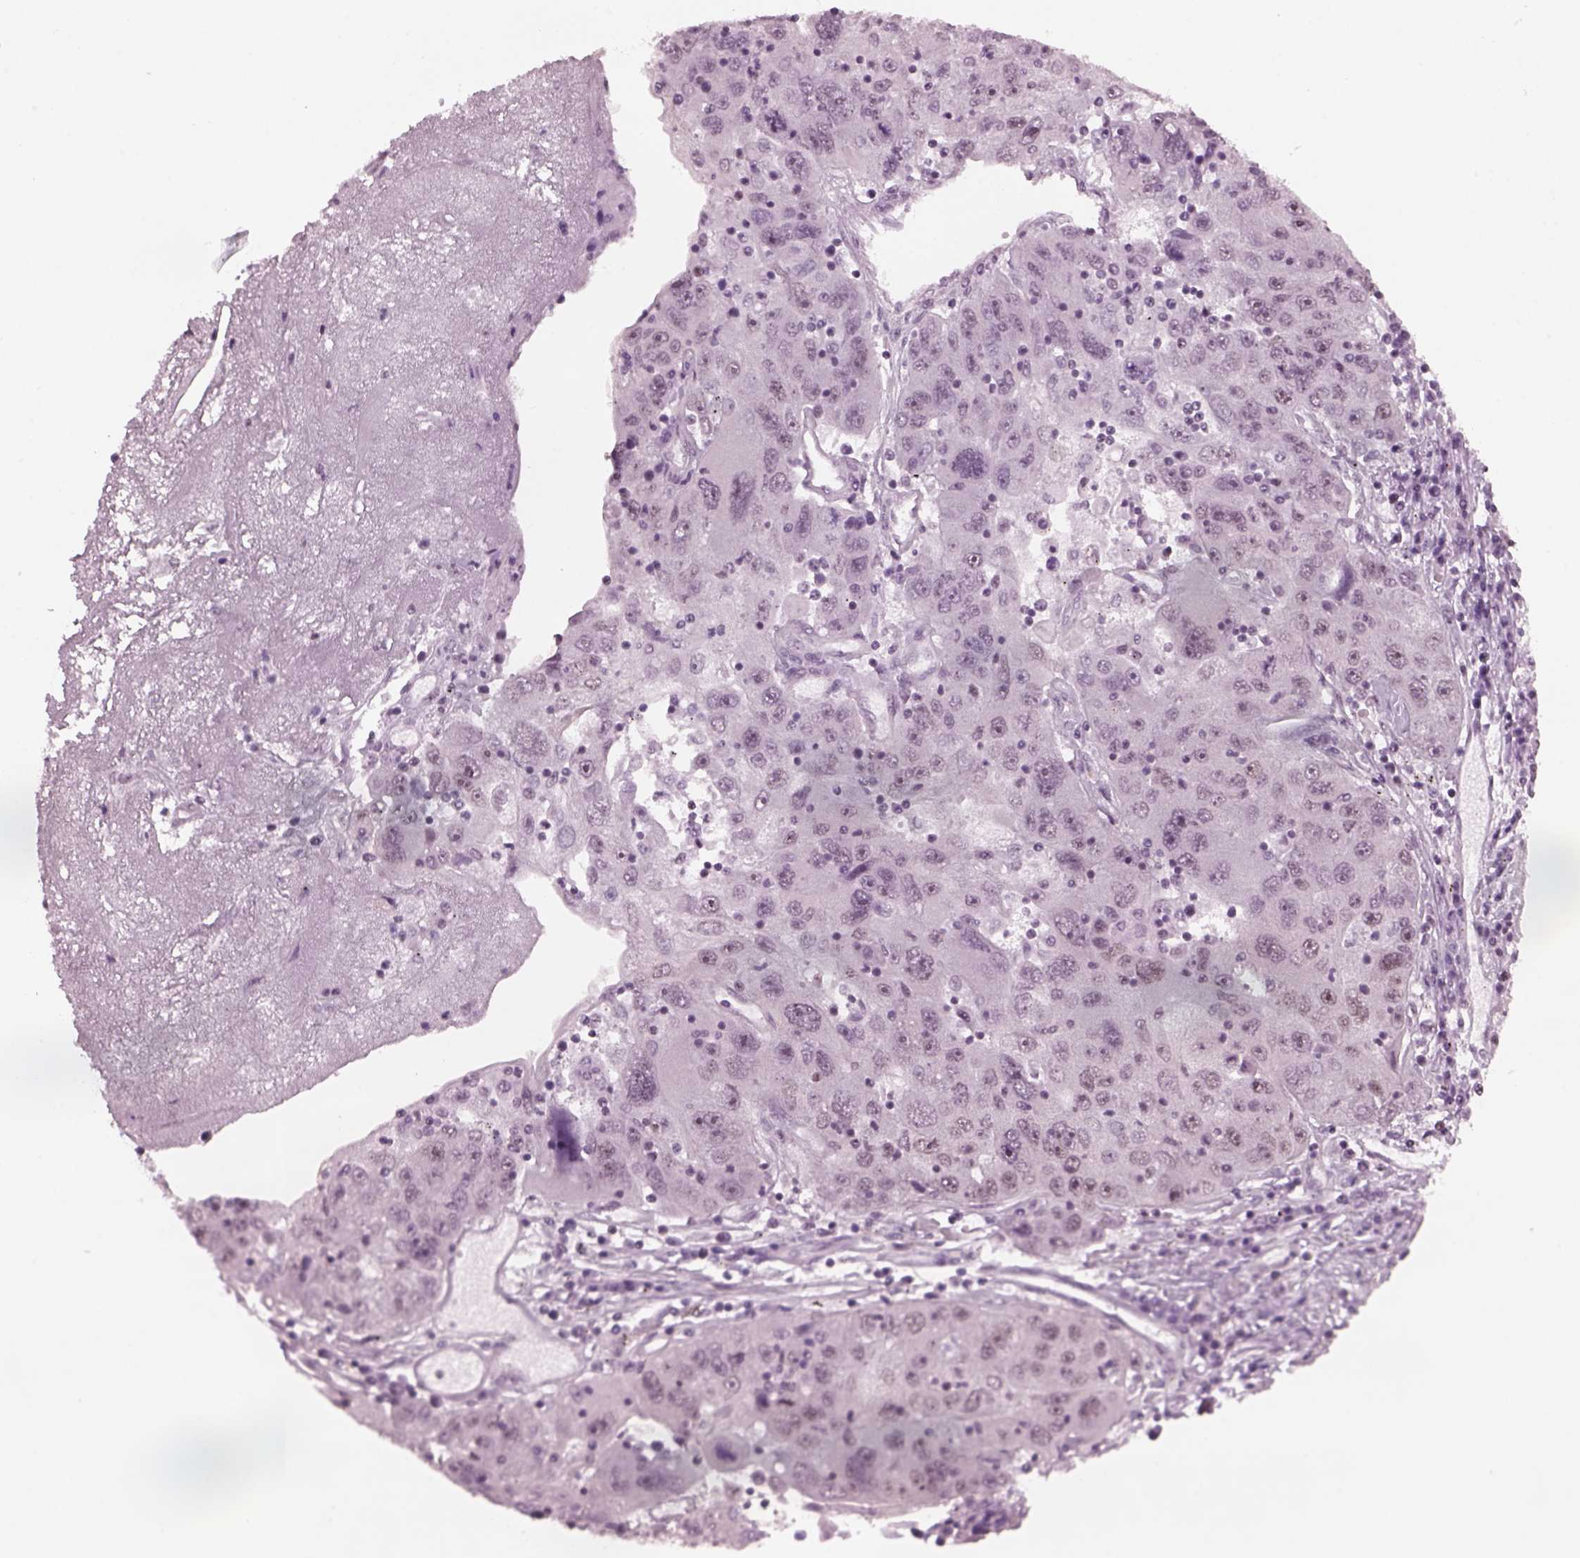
{"staining": {"intensity": "negative", "quantity": "none", "location": "none"}, "tissue": "stomach cancer", "cell_type": "Tumor cells", "image_type": "cancer", "snomed": [{"axis": "morphology", "description": "Adenocarcinoma, NOS"}, {"axis": "topography", "description": "Stomach"}], "caption": "Adenocarcinoma (stomach) was stained to show a protein in brown. There is no significant expression in tumor cells.", "gene": "RUVBL2", "patient": {"sex": "male", "age": 56}}